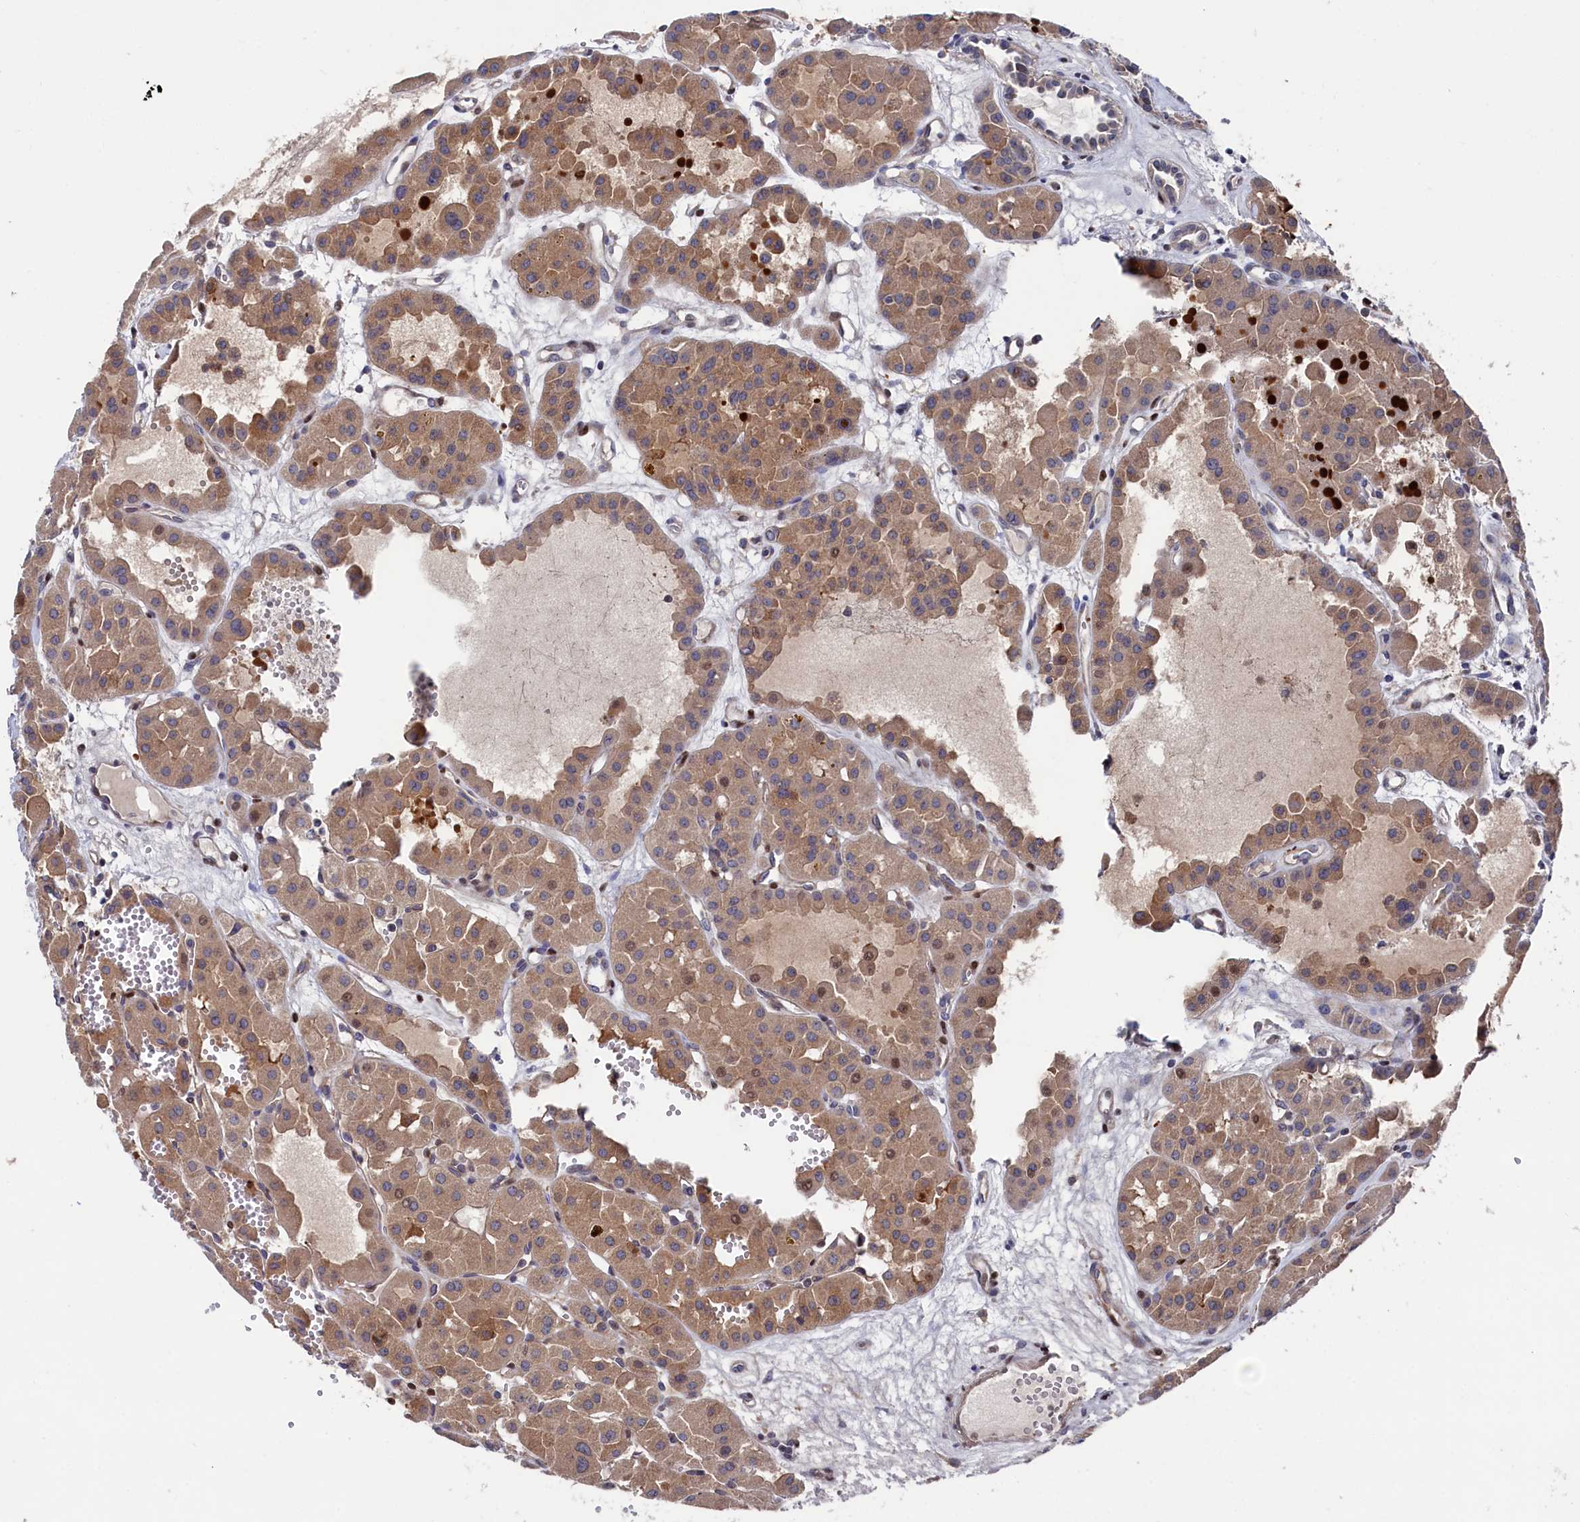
{"staining": {"intensity": "moderate", "quantity": ">75%", "location": "cytoplasmic/membranous"}, "tissue": "renal cancer", "cell_type": "Tumor cells", "image_type": "cancer", "snomed": [{"axis": "morphology", "description": "Carcinoma, NOS"}, {"axis": "topography", "description": "Kidney"}], "caption": "Immunohistochemistry histopathology image of renal cancer (carcinoma) stained for a protein (brown), which reveals medium levels of moderate cytoplasmic/membranous staining in about >75% of tumor cells.", "gene": "ZNF891", "patient": {"sex": "female", "age": 75}}